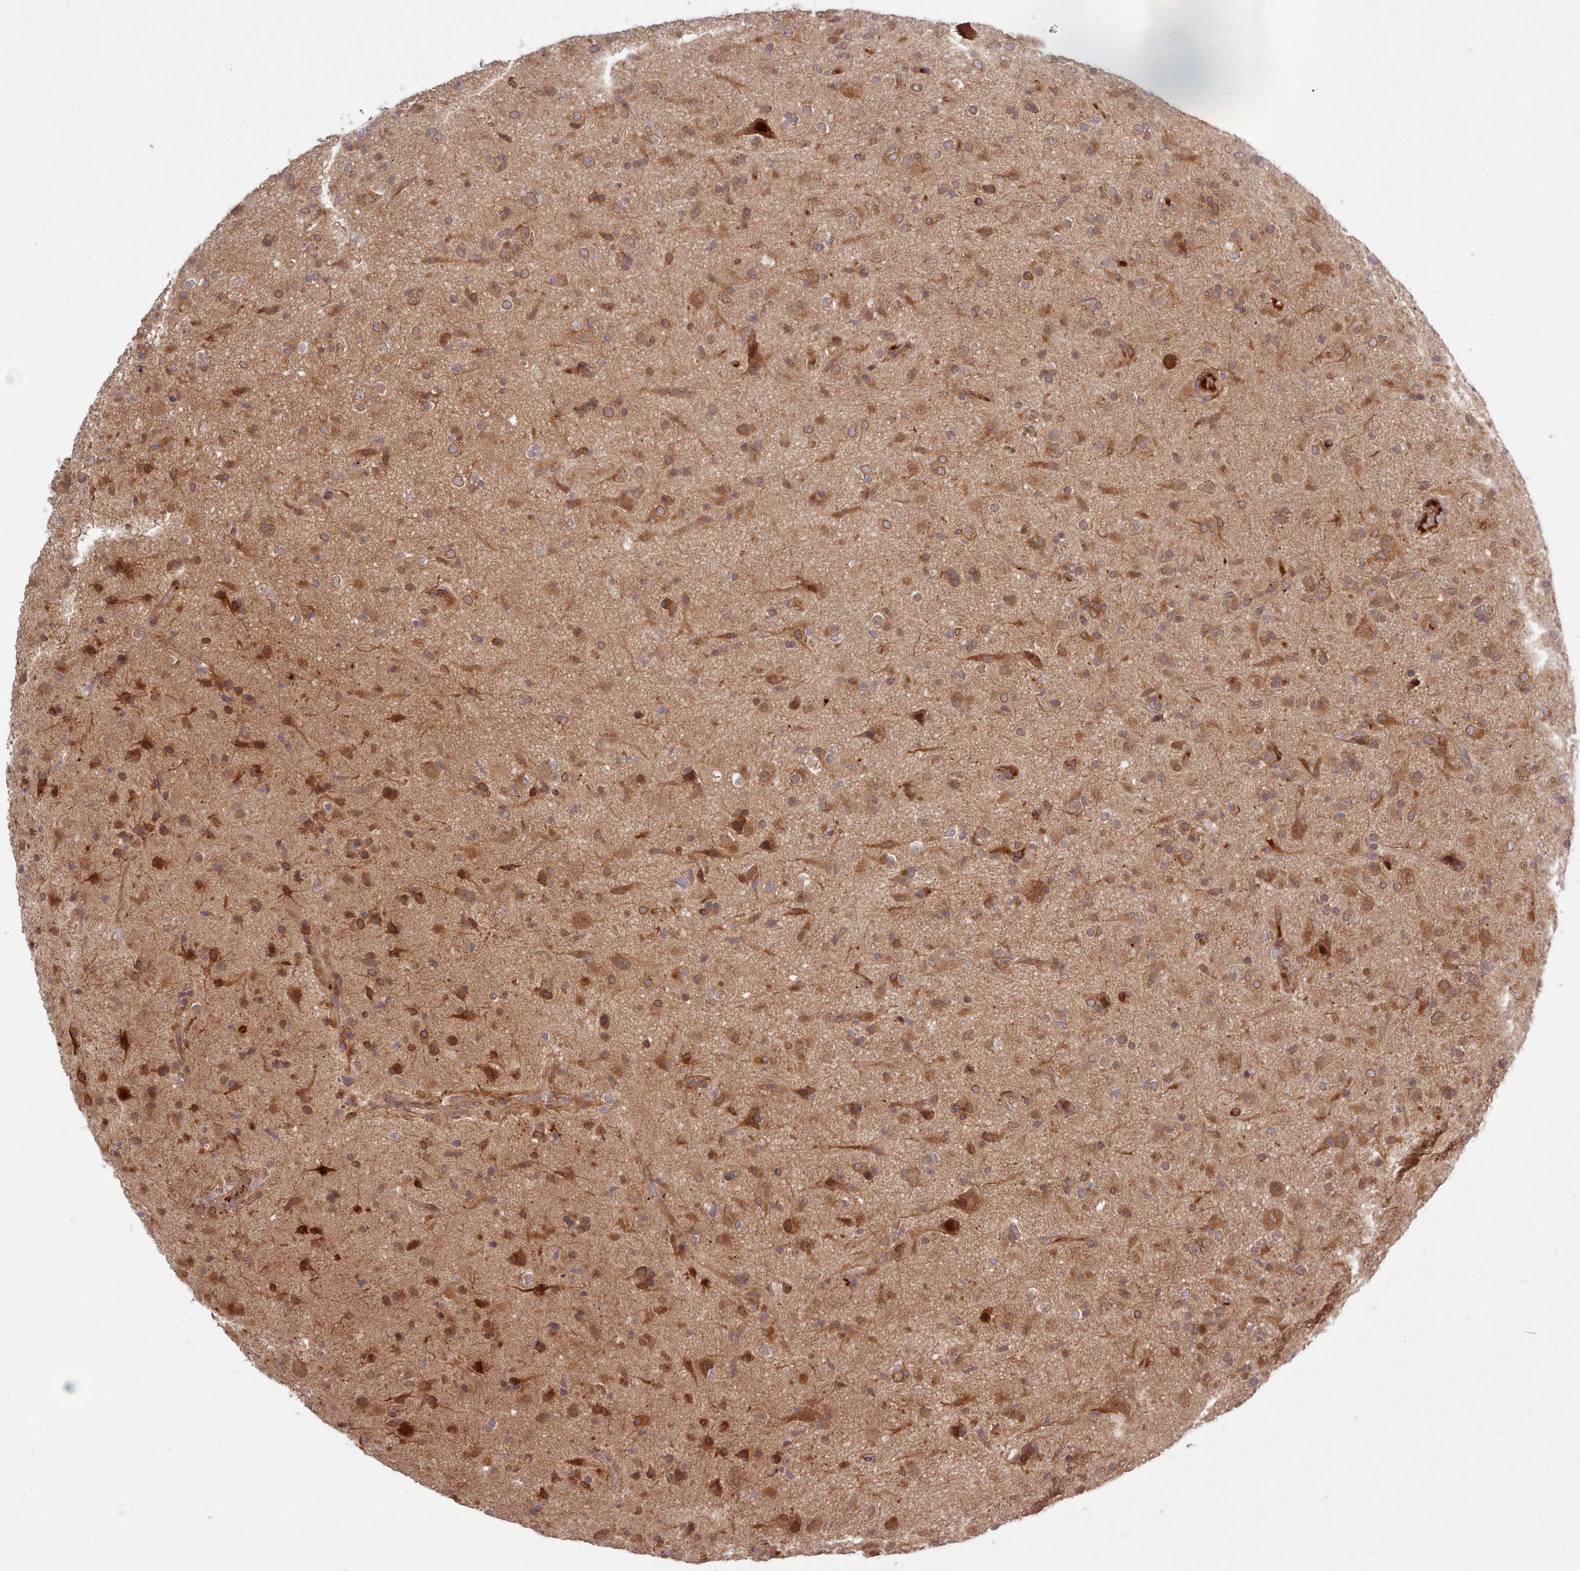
{"staining": {"intensity": "moderate", "quantity": ">75%", "location": "cytoplasmic/membranous"}, "tissue": "glioma", "cell_type": "Tumor cells", "image_type": "cancer", "snomed": [{"axis": "morphology", "description": "Glioma, malignant, Low grade"}, {"axis": "topography", "description": "Brain"}], "caption": "Protein expression by IHC demonstrates moderate cytoplasmic/membranous positivity in about >75% of tumor cells in glioma.", "gene": "UBE2G1", "patient": {"sex": "male", "age": 65}}